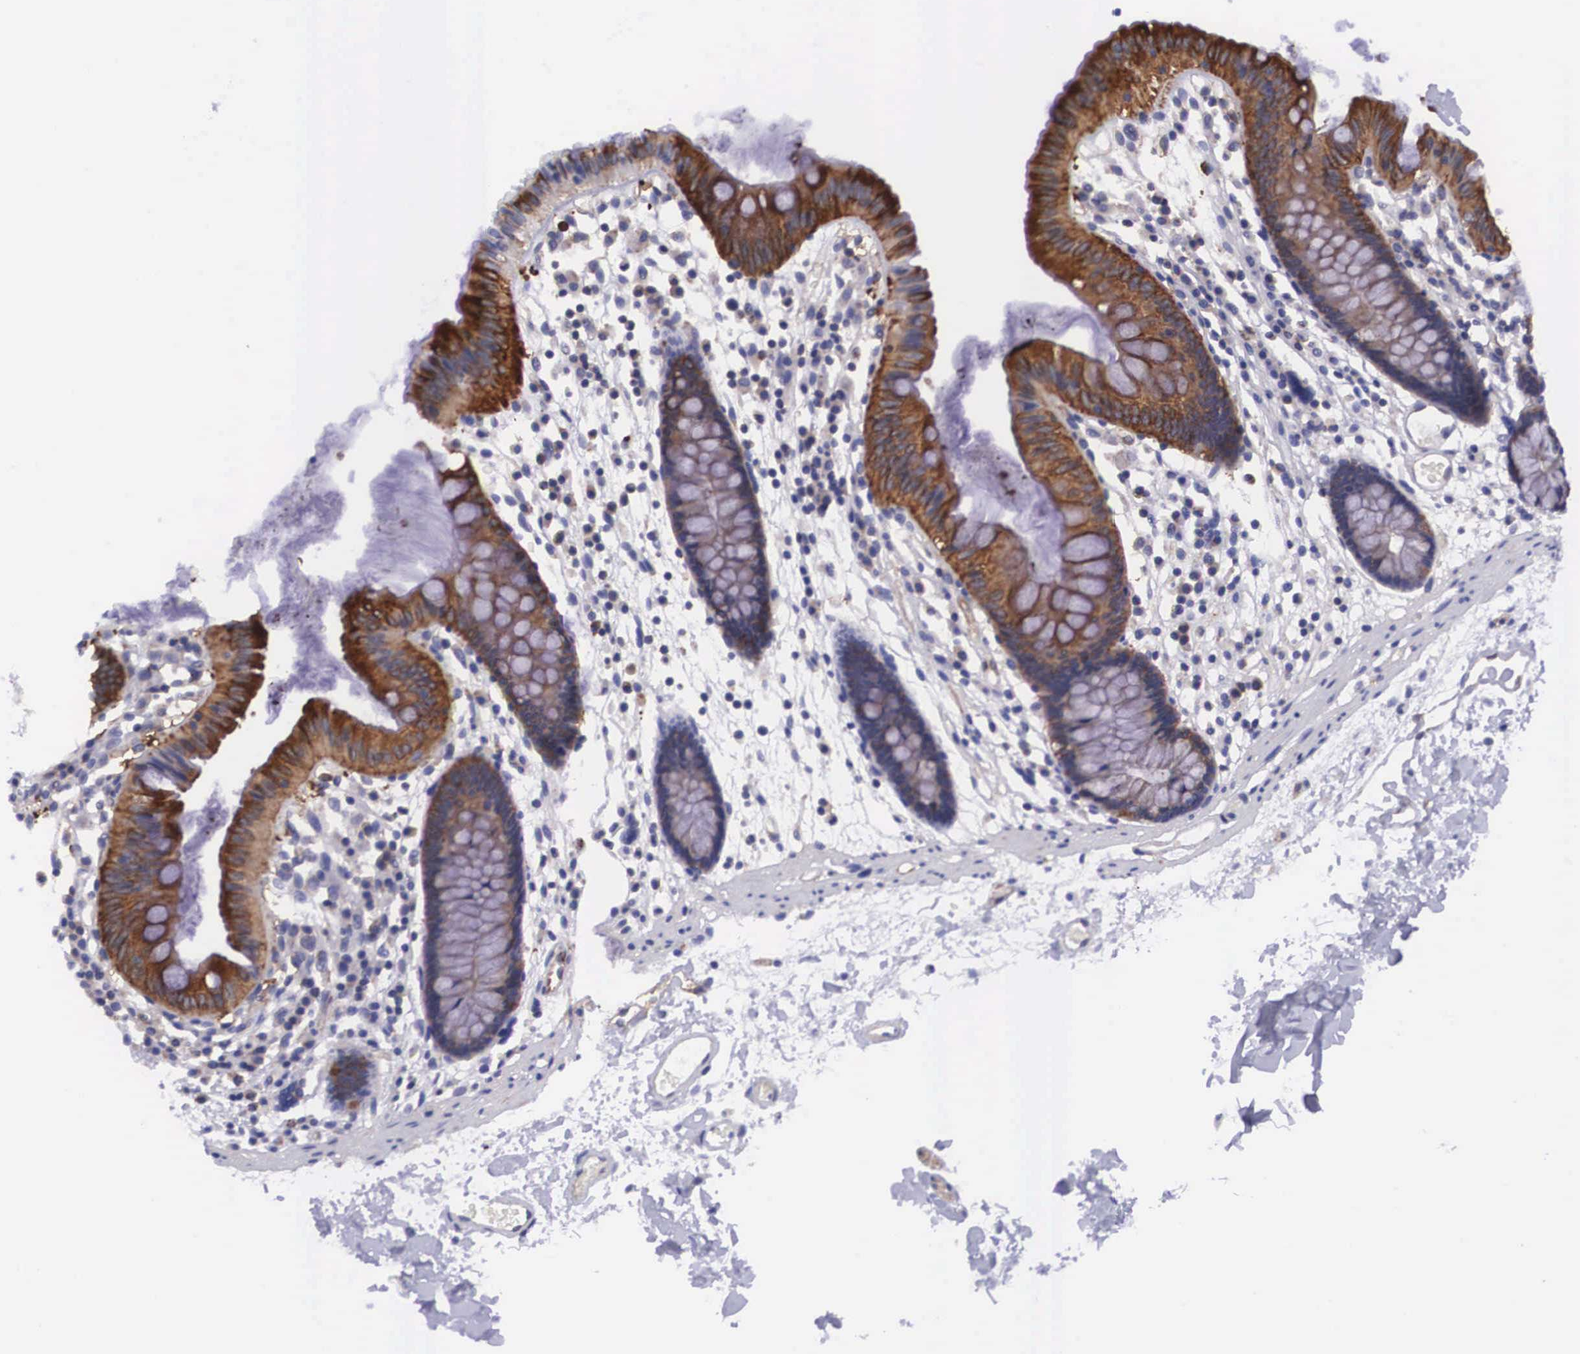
{"staining": {"intensity": "moderate", "quantity": "25%-75%", "location": "cytoplasmic/membranous"}, "tissue": "colon", "cell_type": "Endothelial cells", "image_type": "normal", "snomed": [{"axis": "morphology", "description": "Normal tissue, NOS"}, {"axis": "topography", "description": "Colon"}], "caption": "A brown stain labels moderate cytoplasmic/membranous staining of a protein in endothelial cells of normal human colon. (IHC, brightfield microscopy, high magnification).", "gene": "BCAR1", "patient": {"sex": "male", "age": 54}}